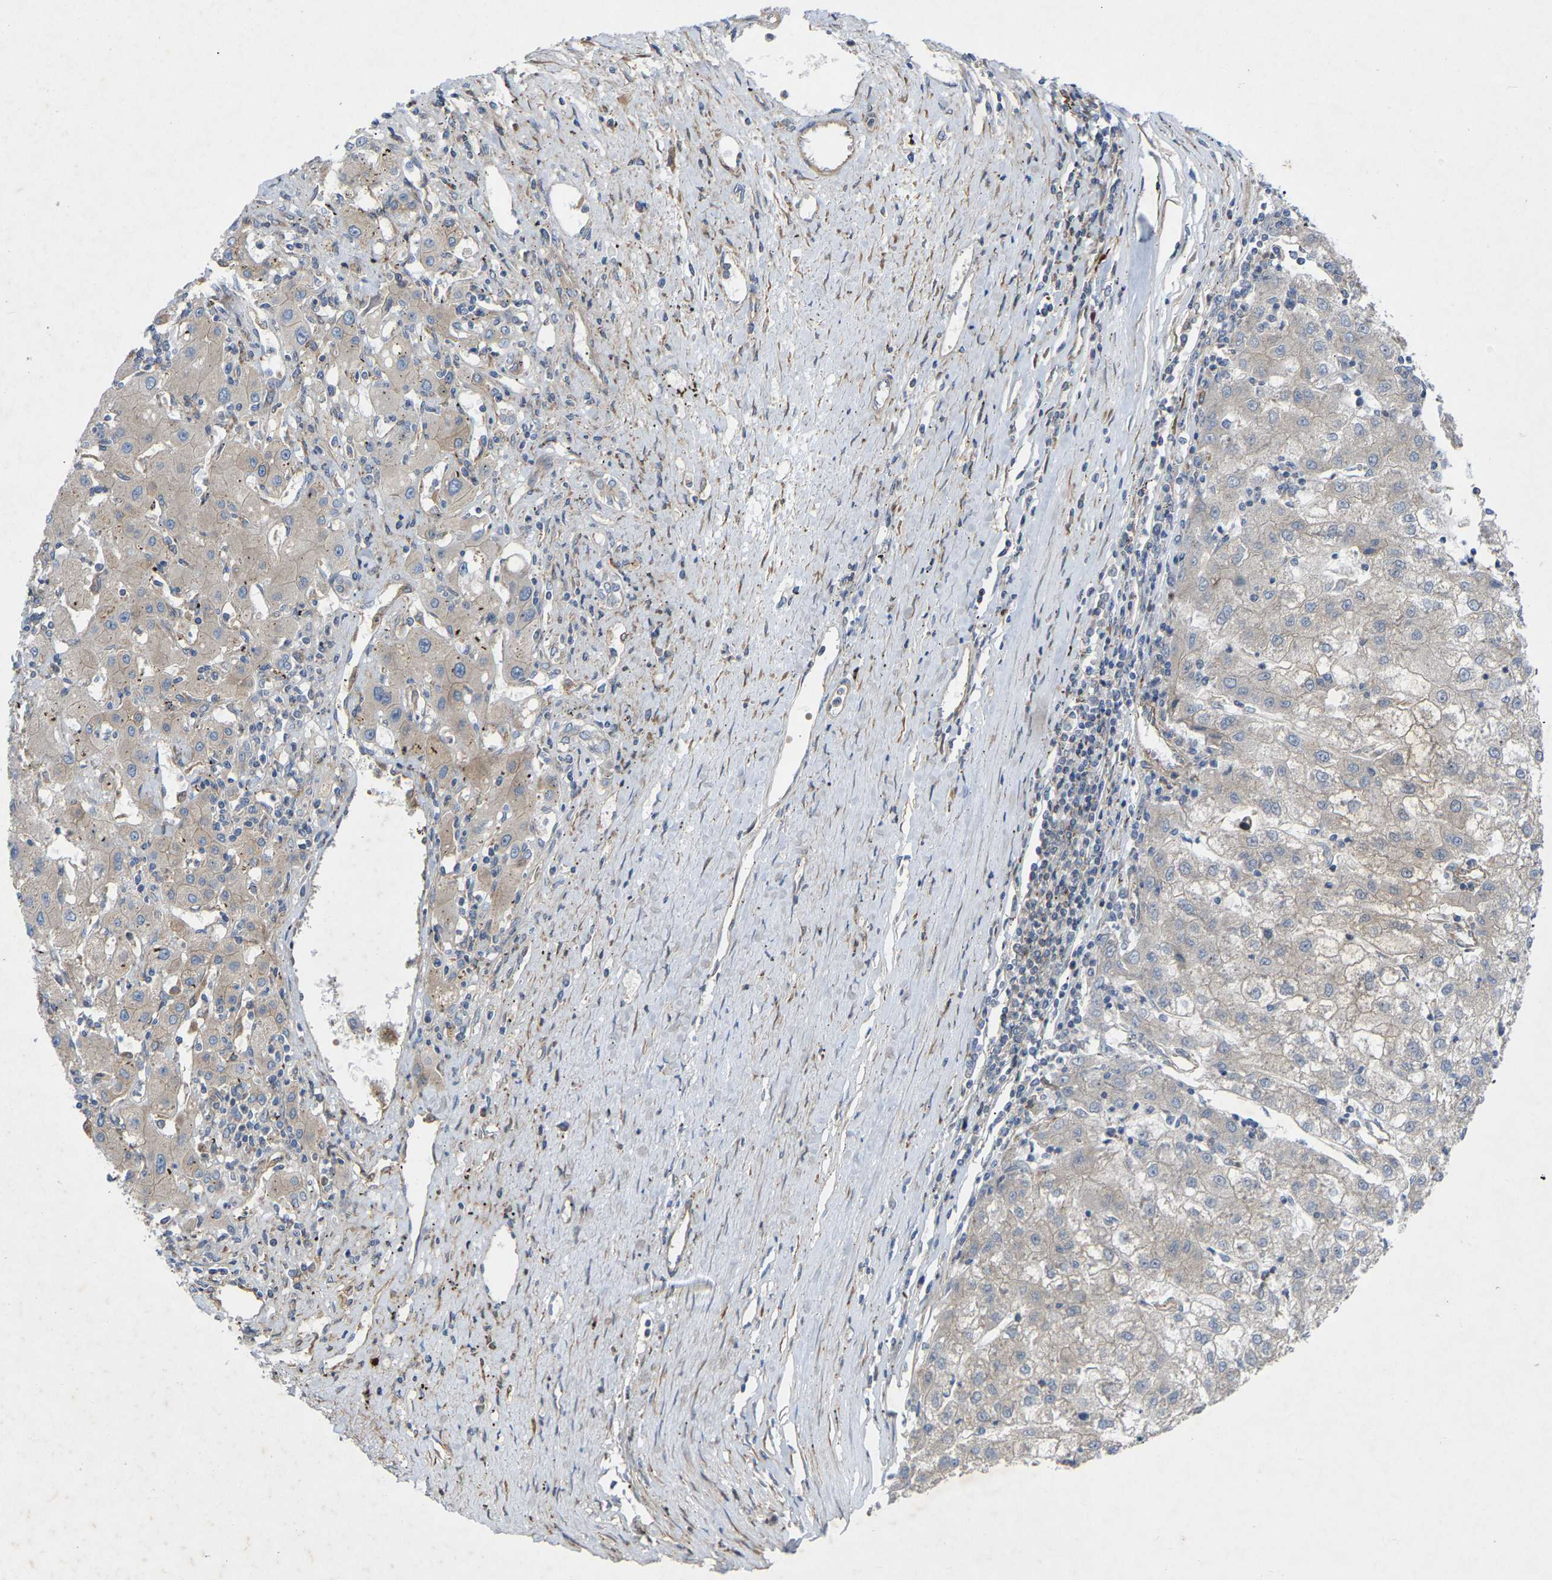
{"staining": {"intensity": "negative", "quantity": "none", "location": "none"}, "tissue": "liver cancer", "cell_type": "Tumor cells", "image_type": "cancer", "snomed": [{"axis": "morphology", "description": "Carcinoma, Hepatocellular, NOS"}, {"axis": "topography", "description": "Liver"}], "caption": "Human liver hepatocellular carcinoma stained for a protein using immunohistochemistry (IHC) exhibits no positivity in tumor cells.", "gene": "TOR1B", "patient": {"sex": "male", "age": 72}}